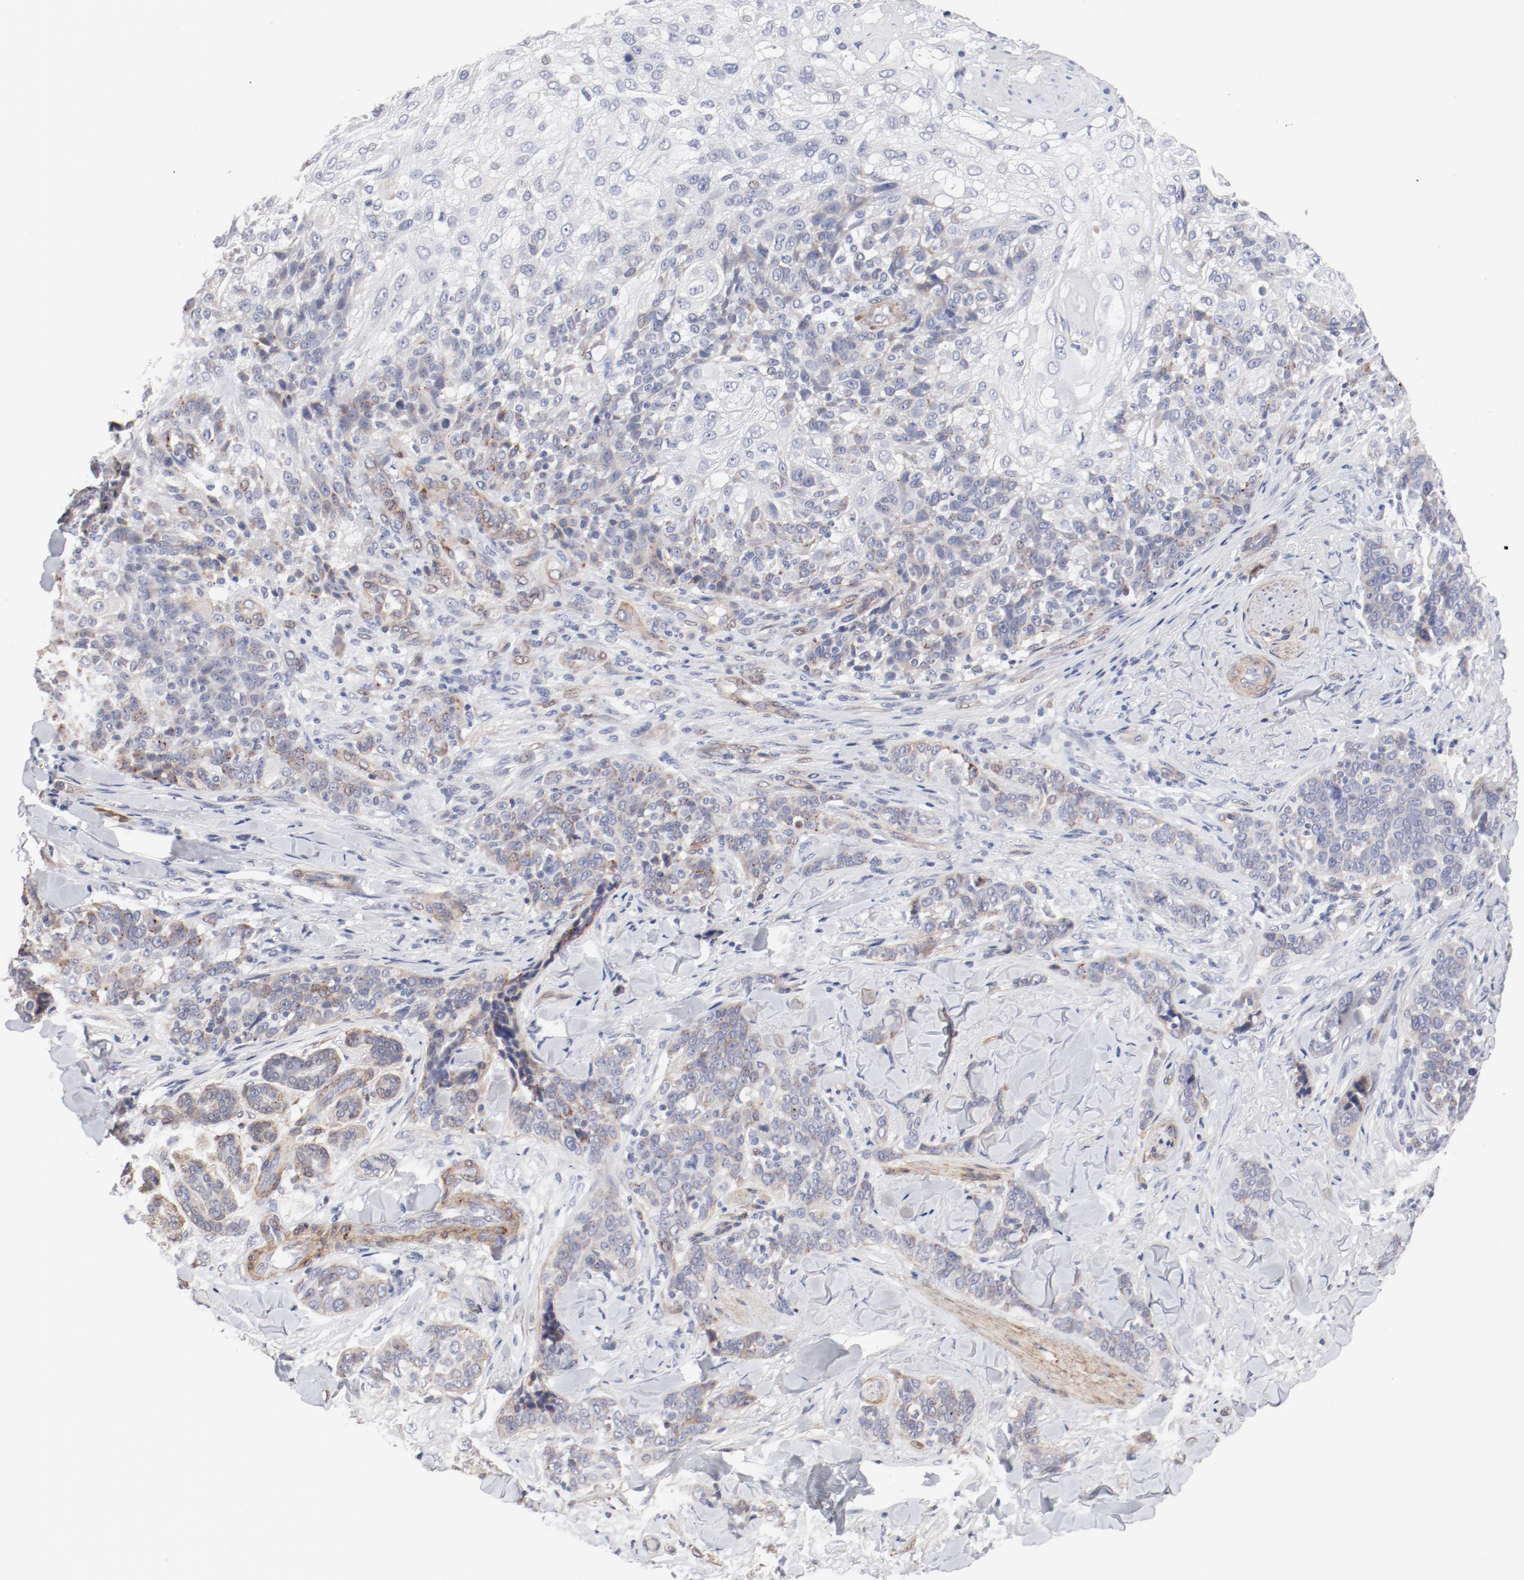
{"staining": {"intensity": "negative", "quantity": "none", "location": "none"}, "tissue": "skin cancer", "cell_type": "Tumor cells", "image_type": "cancer", "snomed": [{"axis": "morphology", "description": "Normal tissue, NOS"}, {"axis": "morphology", "description": "Squamous cell carcinoma, NOS"}, {"axis": "topography", "description": "Skin"}], "caption": "High power microscopy histopathology image of an immunohistochemistry micrograph of skin cancer, revealing no significant positivity in tumor cells.", "gene": "MAGED4", "patient": {"sex": "female", "age": 83}}